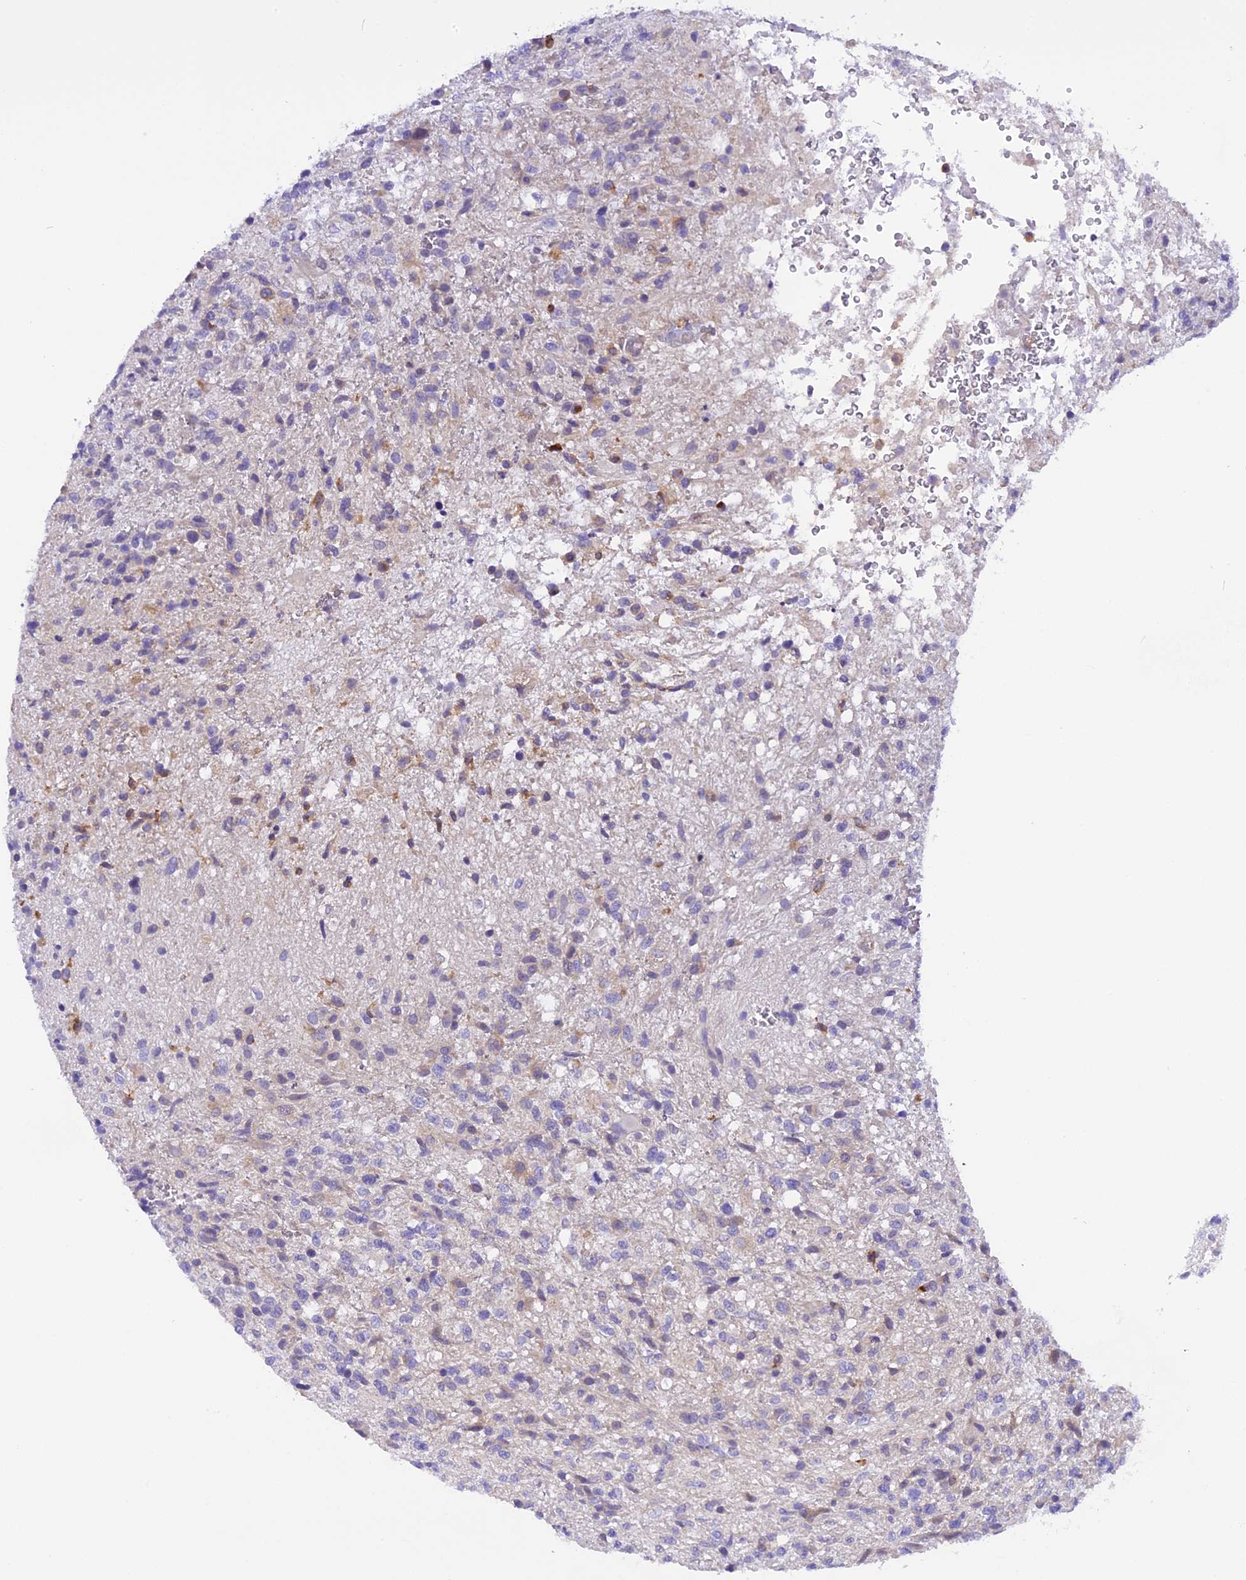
{"staining": {"intensity": "negative", "quantity": "none", "location": "none"}, "tissue": "glioma", "cell_type": "Tumor cells", "image_type": "cancer", "snomed": [{"axis": "morphology", "description": "Glioma, malignant, High grade"}, {"axis": "topography", "description": "Brain"}], "caption": "A high-resolution micrograph shows IHC staining of high-grade glioma (malignant), which demonstrates no significant staining in tumor cells.", "gene": "TRIM3", "patient": {"sex": "male", "age": 56}}